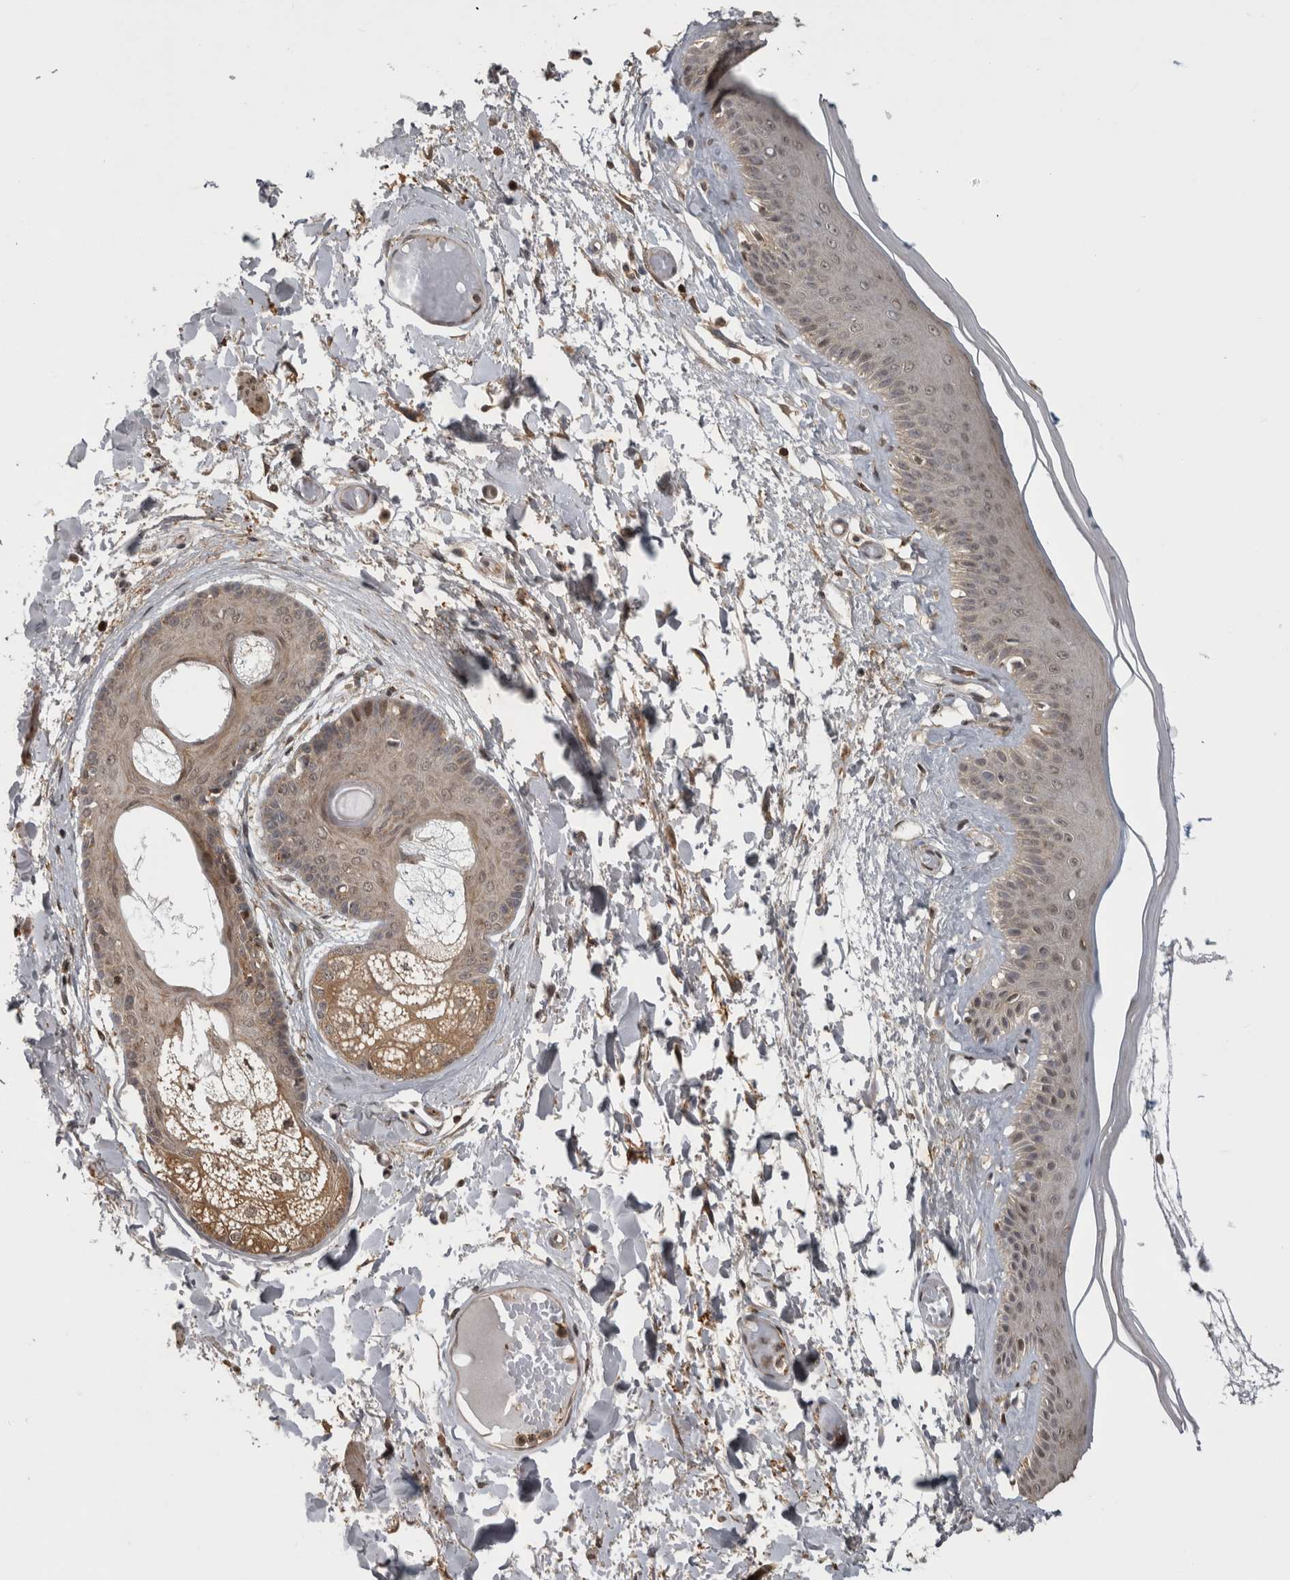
{"staining": {"intensity": "moderate", "quantity": "25%-75%", "location": "cytoplasmic/membranous"}, "tissue": "skin", "cell_type": "Epidermal cells", "image_type": "normal", "snomed": [{"axis": "morphology", "description": "Normal tissue, NOS"}, {"axis": "topography", "description": "Vulva"}], "caption": "The immunohistochemical stain highlights moderate cytoplasmic/membranous staining in epidermal cells of benign skin.", "gene": "ATXN2", "patient": {"sex": "female", "age": 73}}